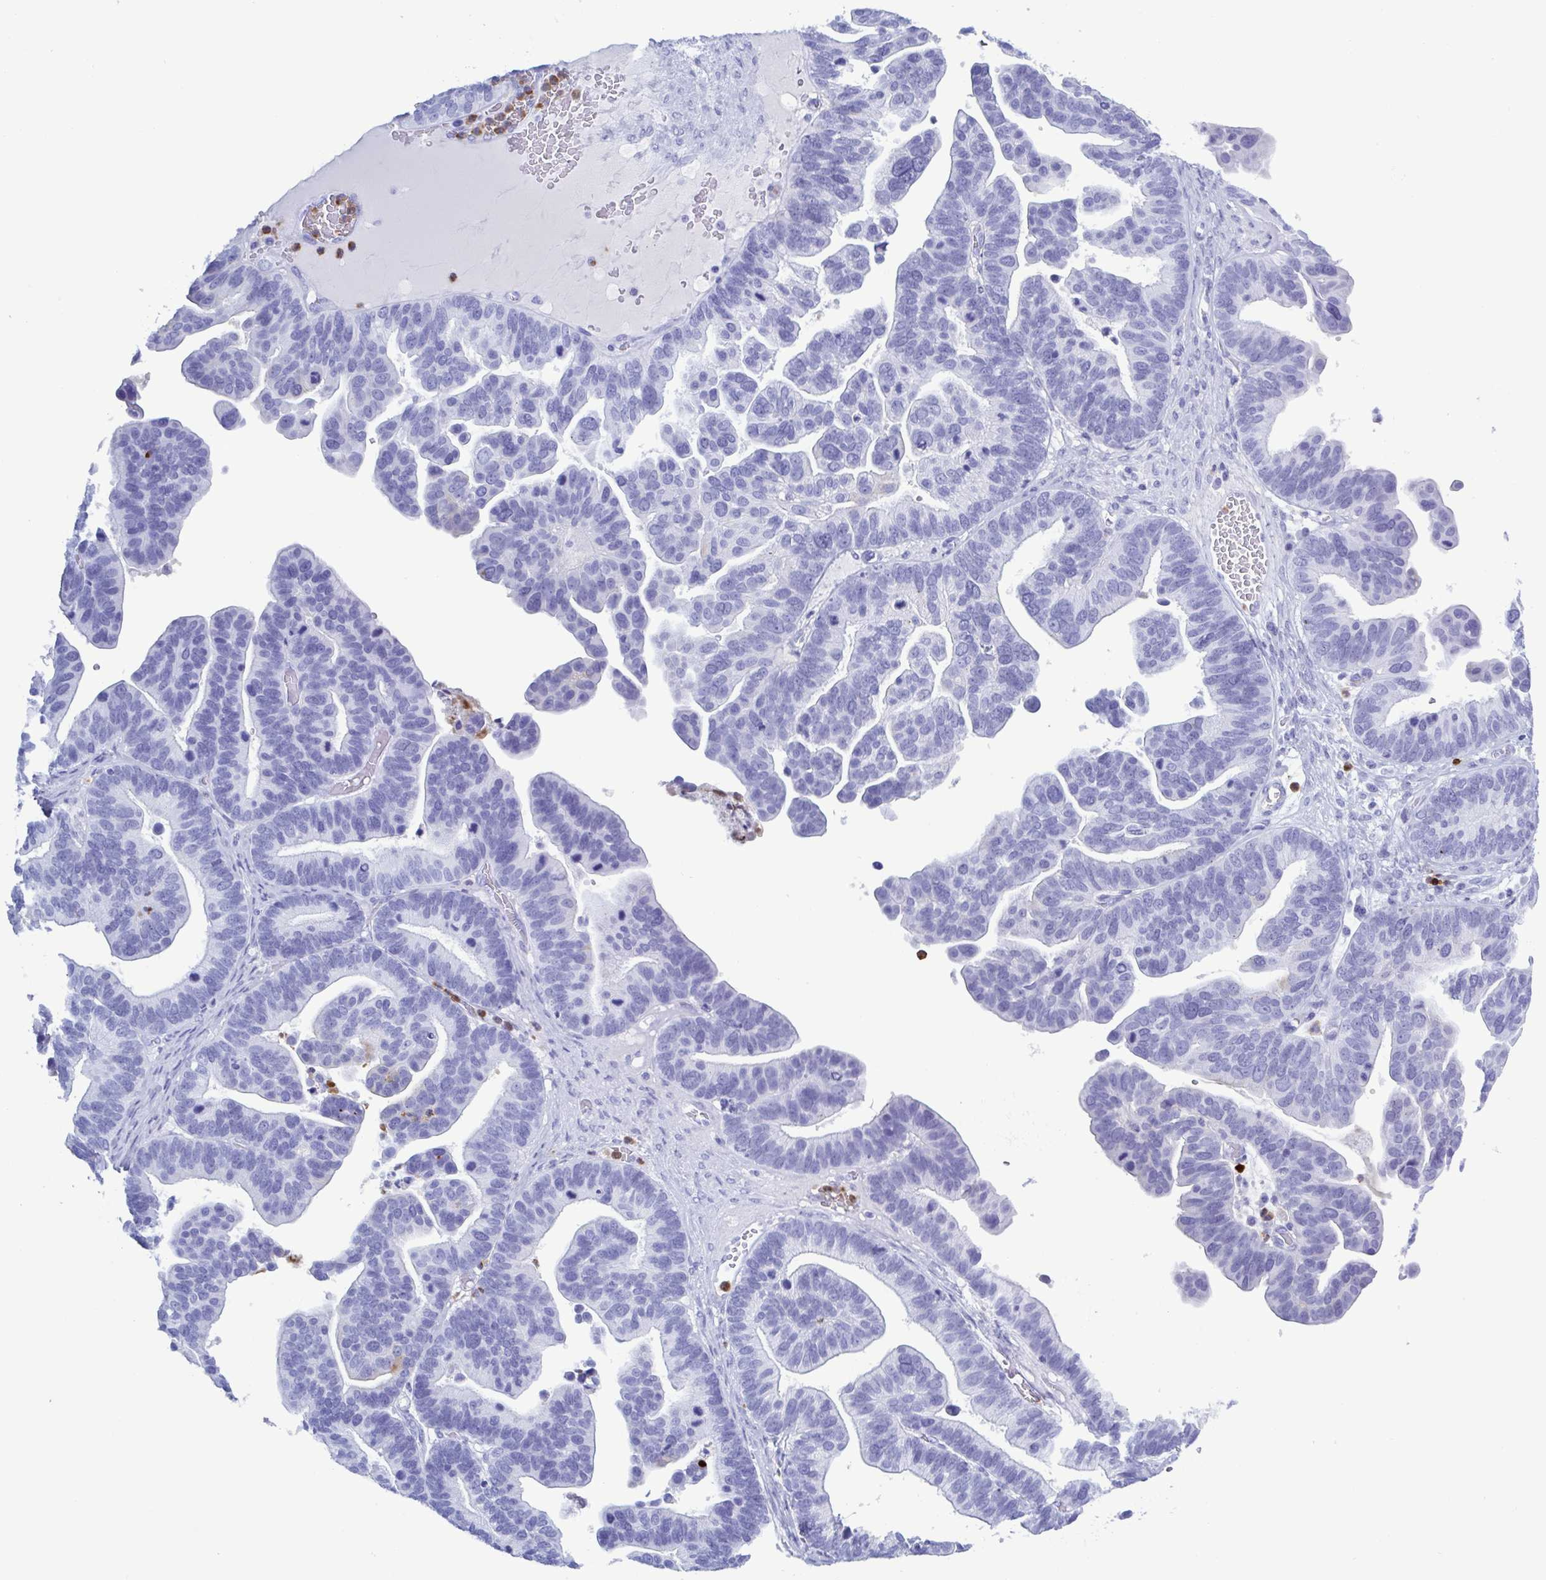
{"staining": {"intensity": "negative", "quantity": "none", "location": "none"}, "tissue": "ovarian cancer", "cell_type": "Tumor cells", "image_type": "cancer", "snomed": [{"axis": "morphology", "description": "Cystadenocarcinoma, serous, NOS"}, {"axis": "topography", "description": "Ovary"}], "caption": "Photomicrograph shows no protein positivity in tumor cells of serous cystadenocarcinoma (ovarian) tissue.", "gene": "LTF", "patient": {"sex": "female", "age": 56}}